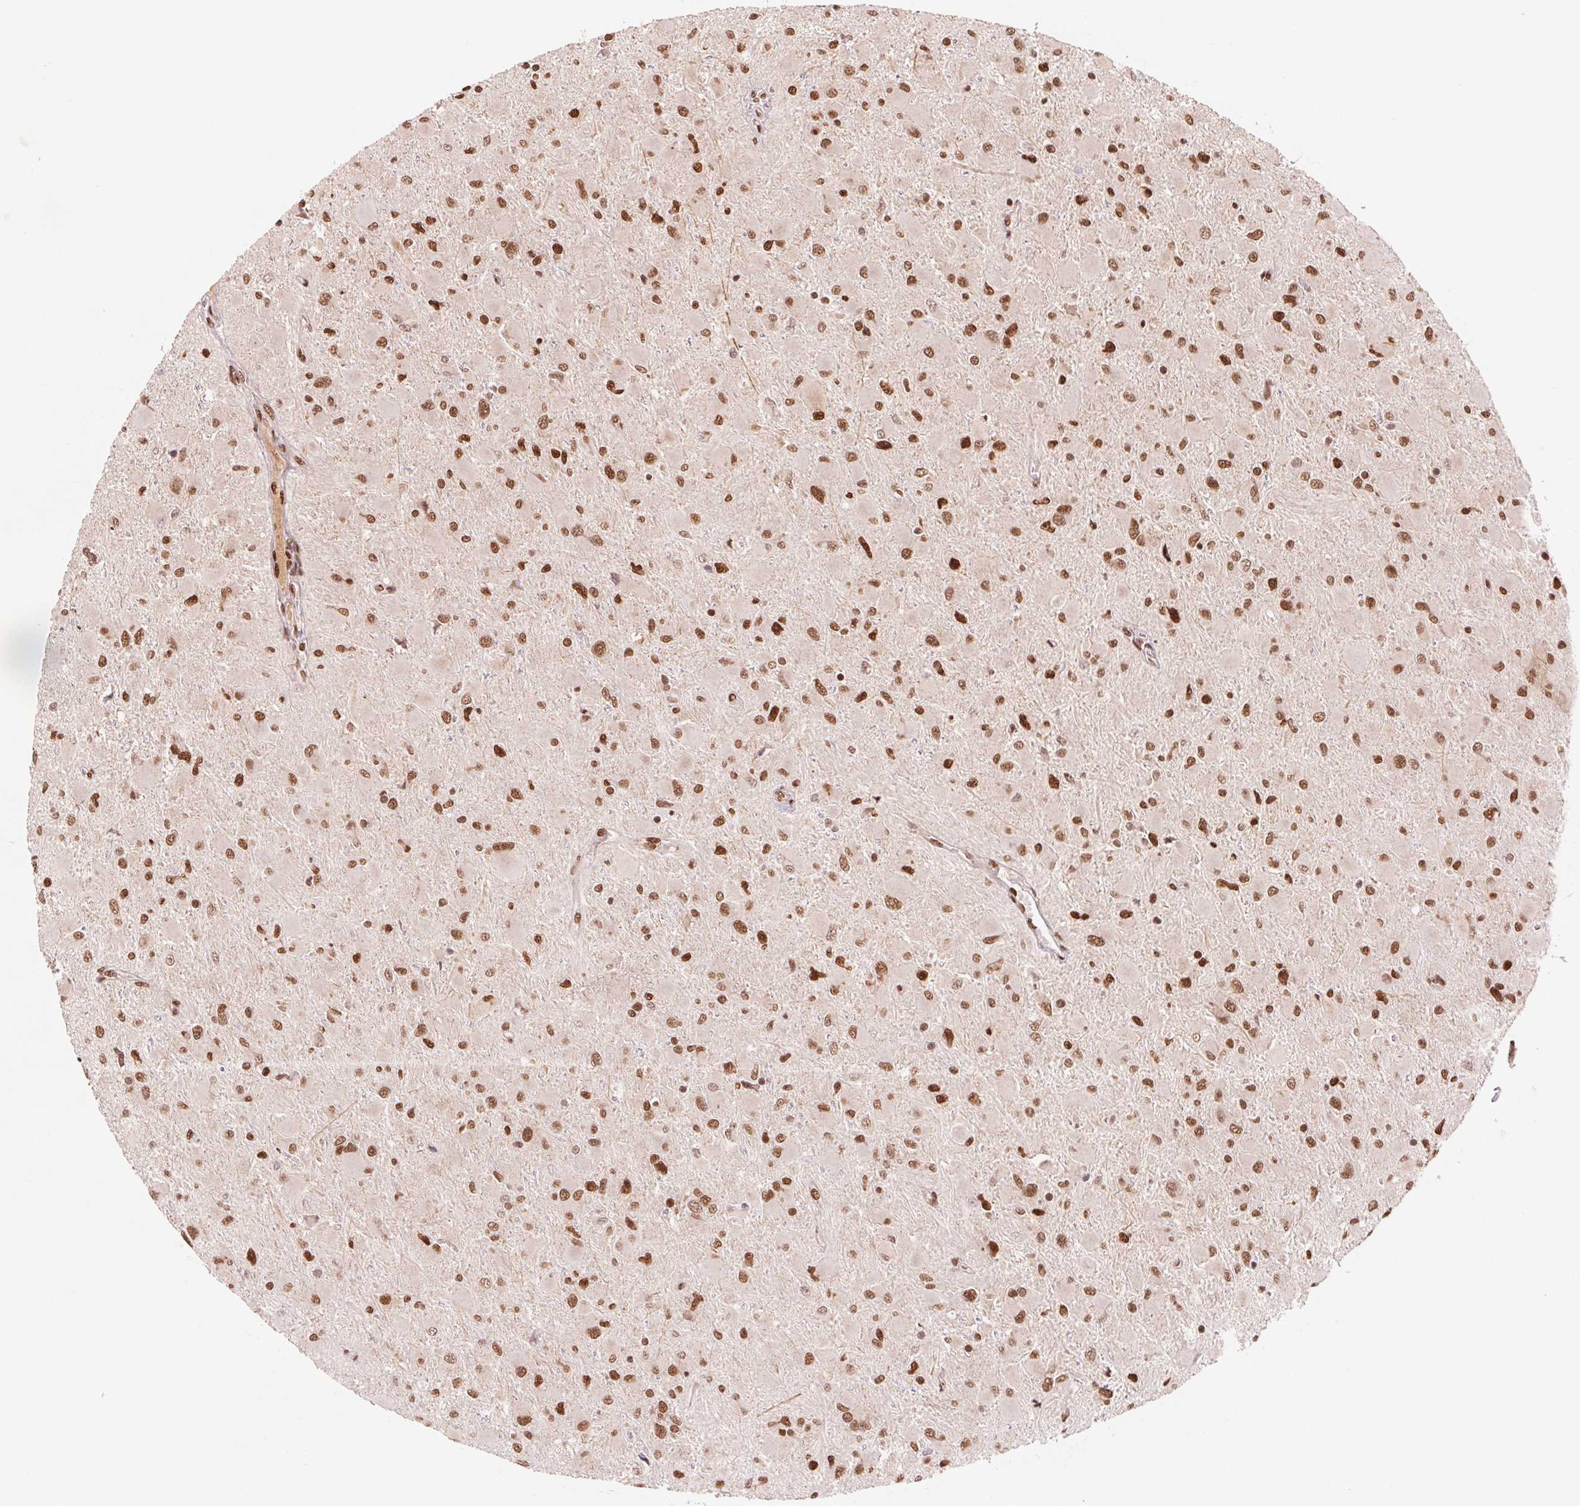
{"staining": {"intensity": "moderate", "quantity": ">75%", "location": "nuclear"}, "tissue": "glioma", "cell_type": "Tumor cells", "image_type": "cancer", "snomed": [{"axis": "morphology", "description": "Glioma, malignant, High grade"}, {"axis": "topography", "description": "Cerebral cortex"}], "caption": "Glioma stained with a protein marker exhibits moderate staining in tumor cells.", "gene": "TTLL9", "patient": {"sex": "female", "age": 36}}